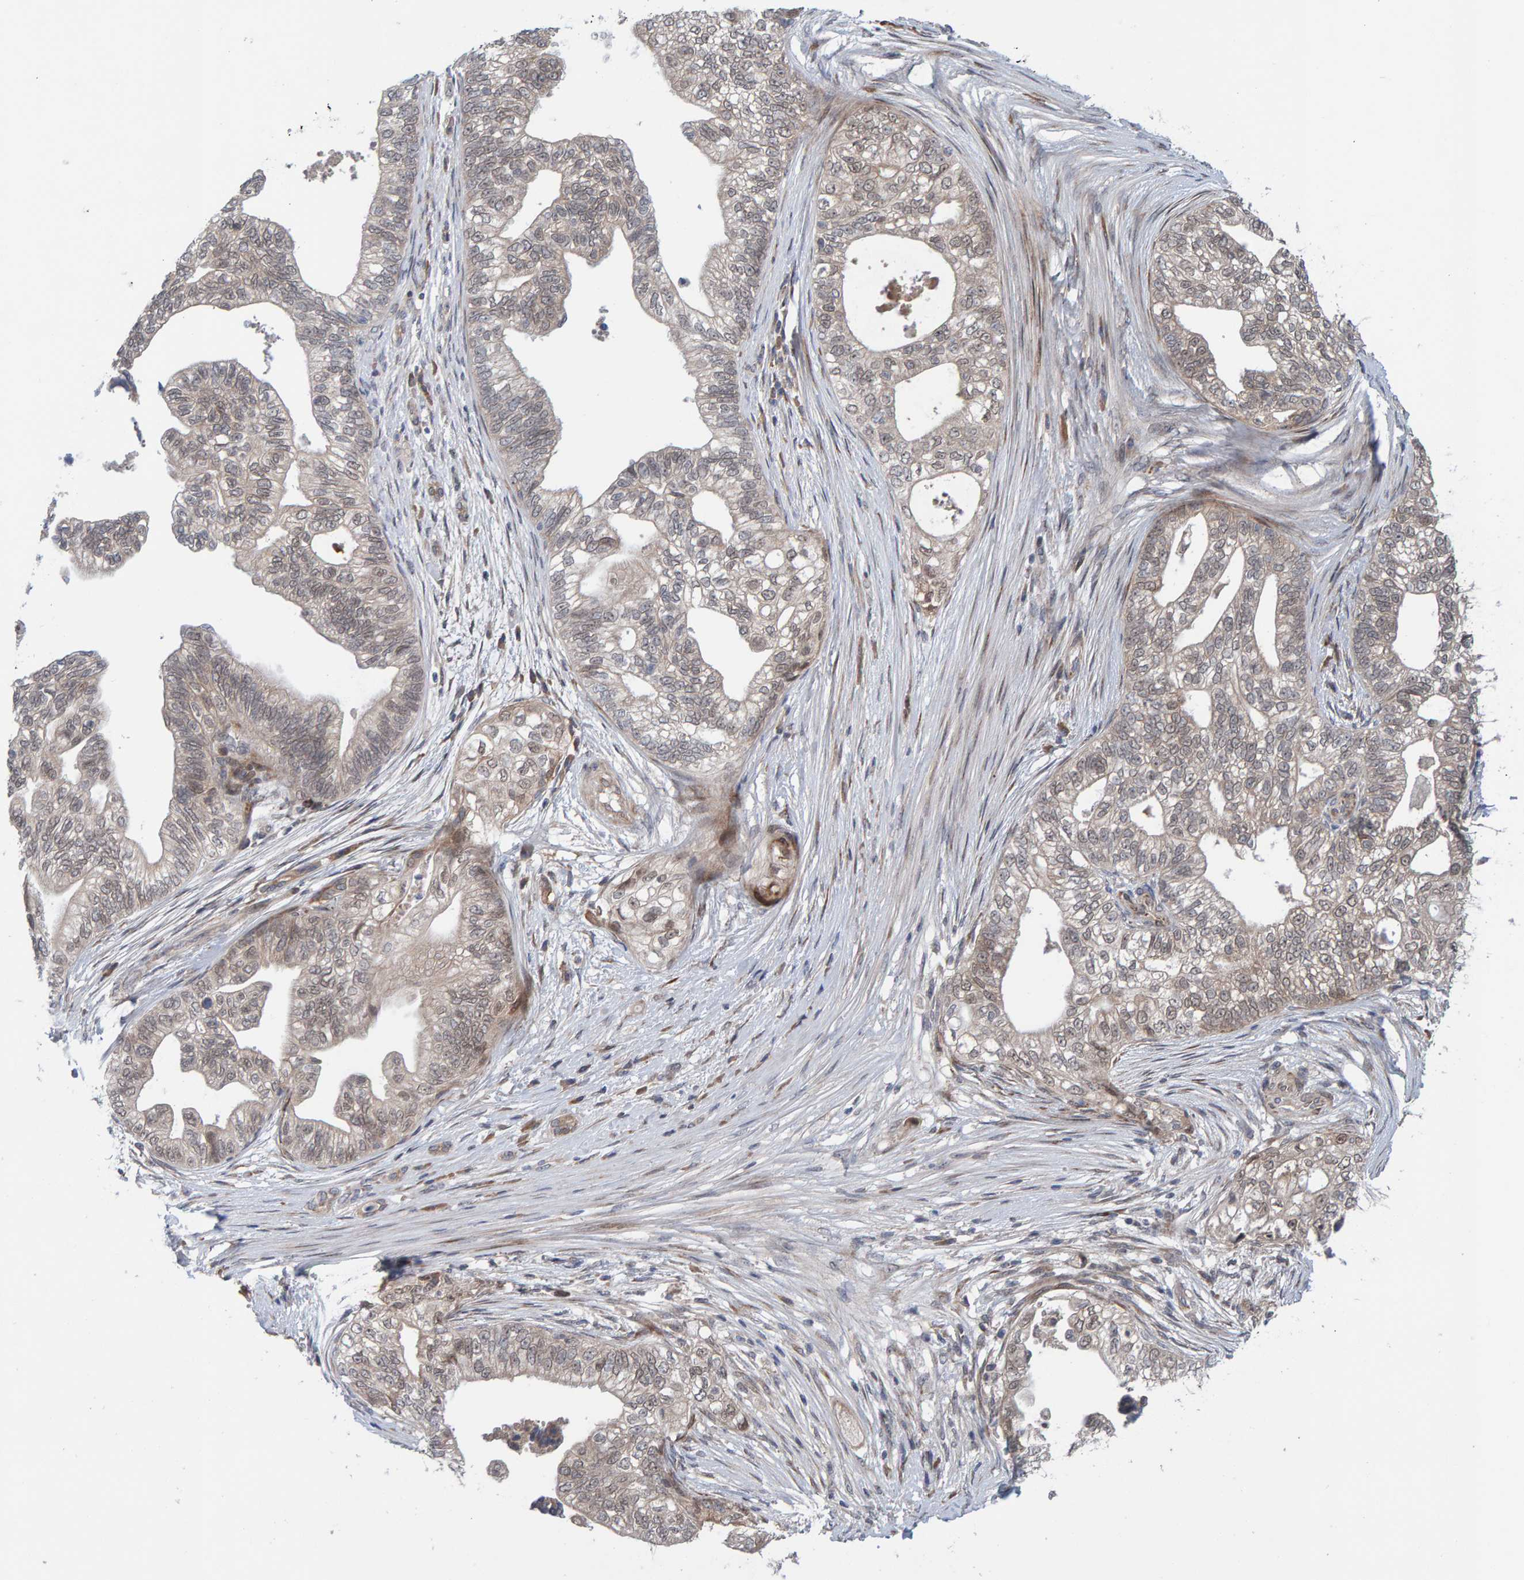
{"staining": {"intensity": "weak", "quantity": "<25%", "location": "cytoplasmic/membranous"}, "tissue": "pancreatic cancer", "cell_type": "Tumor cells", "image_type": "cancer", "snomed": [{"axis": "morphology", "description": "Adenocarcinoma, NOS"}, {"axis": "topography", "description": "Pancreas"}], "caption": "IHC image of pancreatic cancer stained for a protein (brown), which exhibits no expression in tumor cells. Nuclei are stained in blue.", "gene": "MFSD6L", "patient": {"sex": "male", "age": 72}}